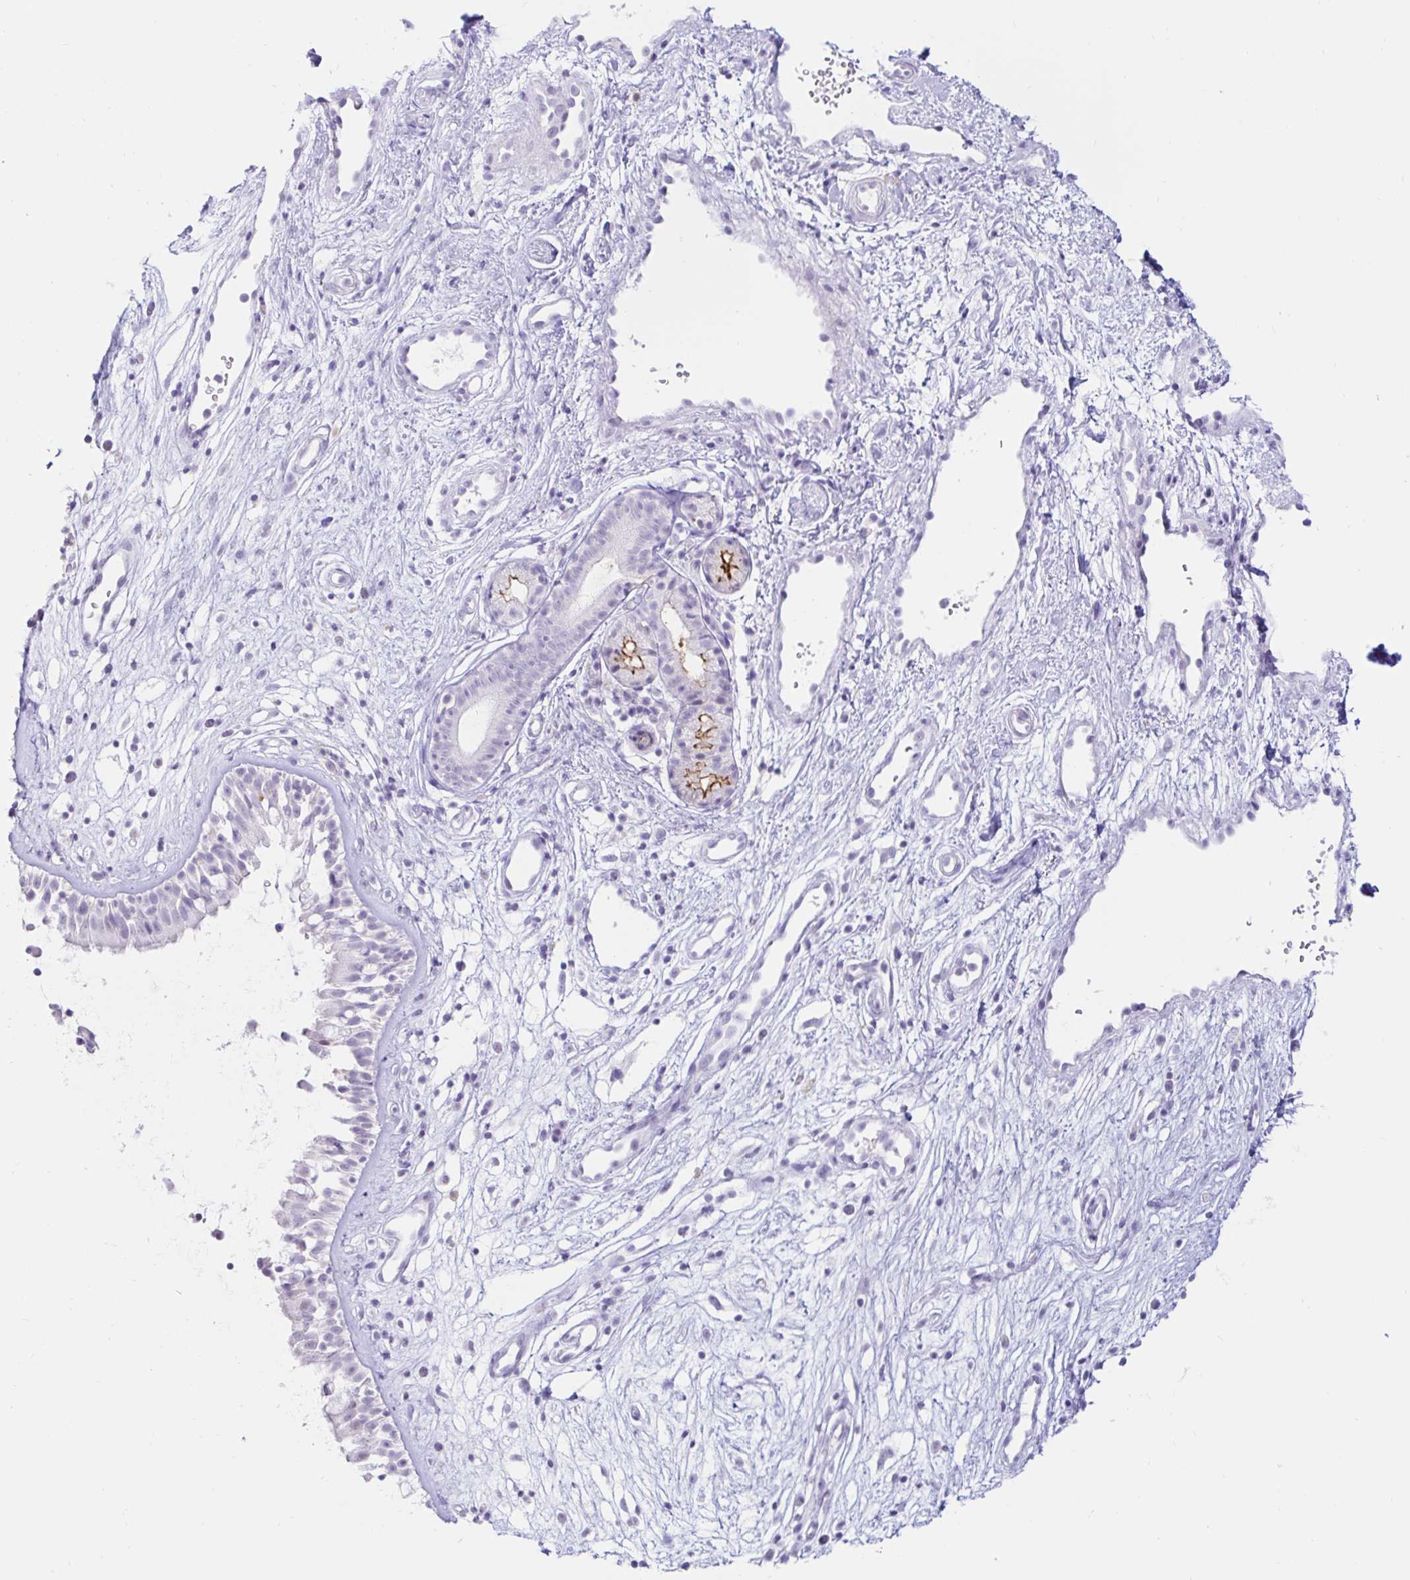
{"staining": {"intensity": "negative", "quantity": "none", "location": "none"}, "tissue": "nasopharynx", "cell_type": "Respiratory epithelial cells", "image_type": "normal", "snomed": [{"axis": "morphology", "description": "Normal tissue, NOS"}, {"axis": "topography", "description": "Nasopharynx"}], "caption": "This is an IHC histopathology image of benign human nasopharynx. There is no positivity in respiratory epithelial cells.", "gene": "BEST1", "patient": {"sex": "male", "age": 32}}